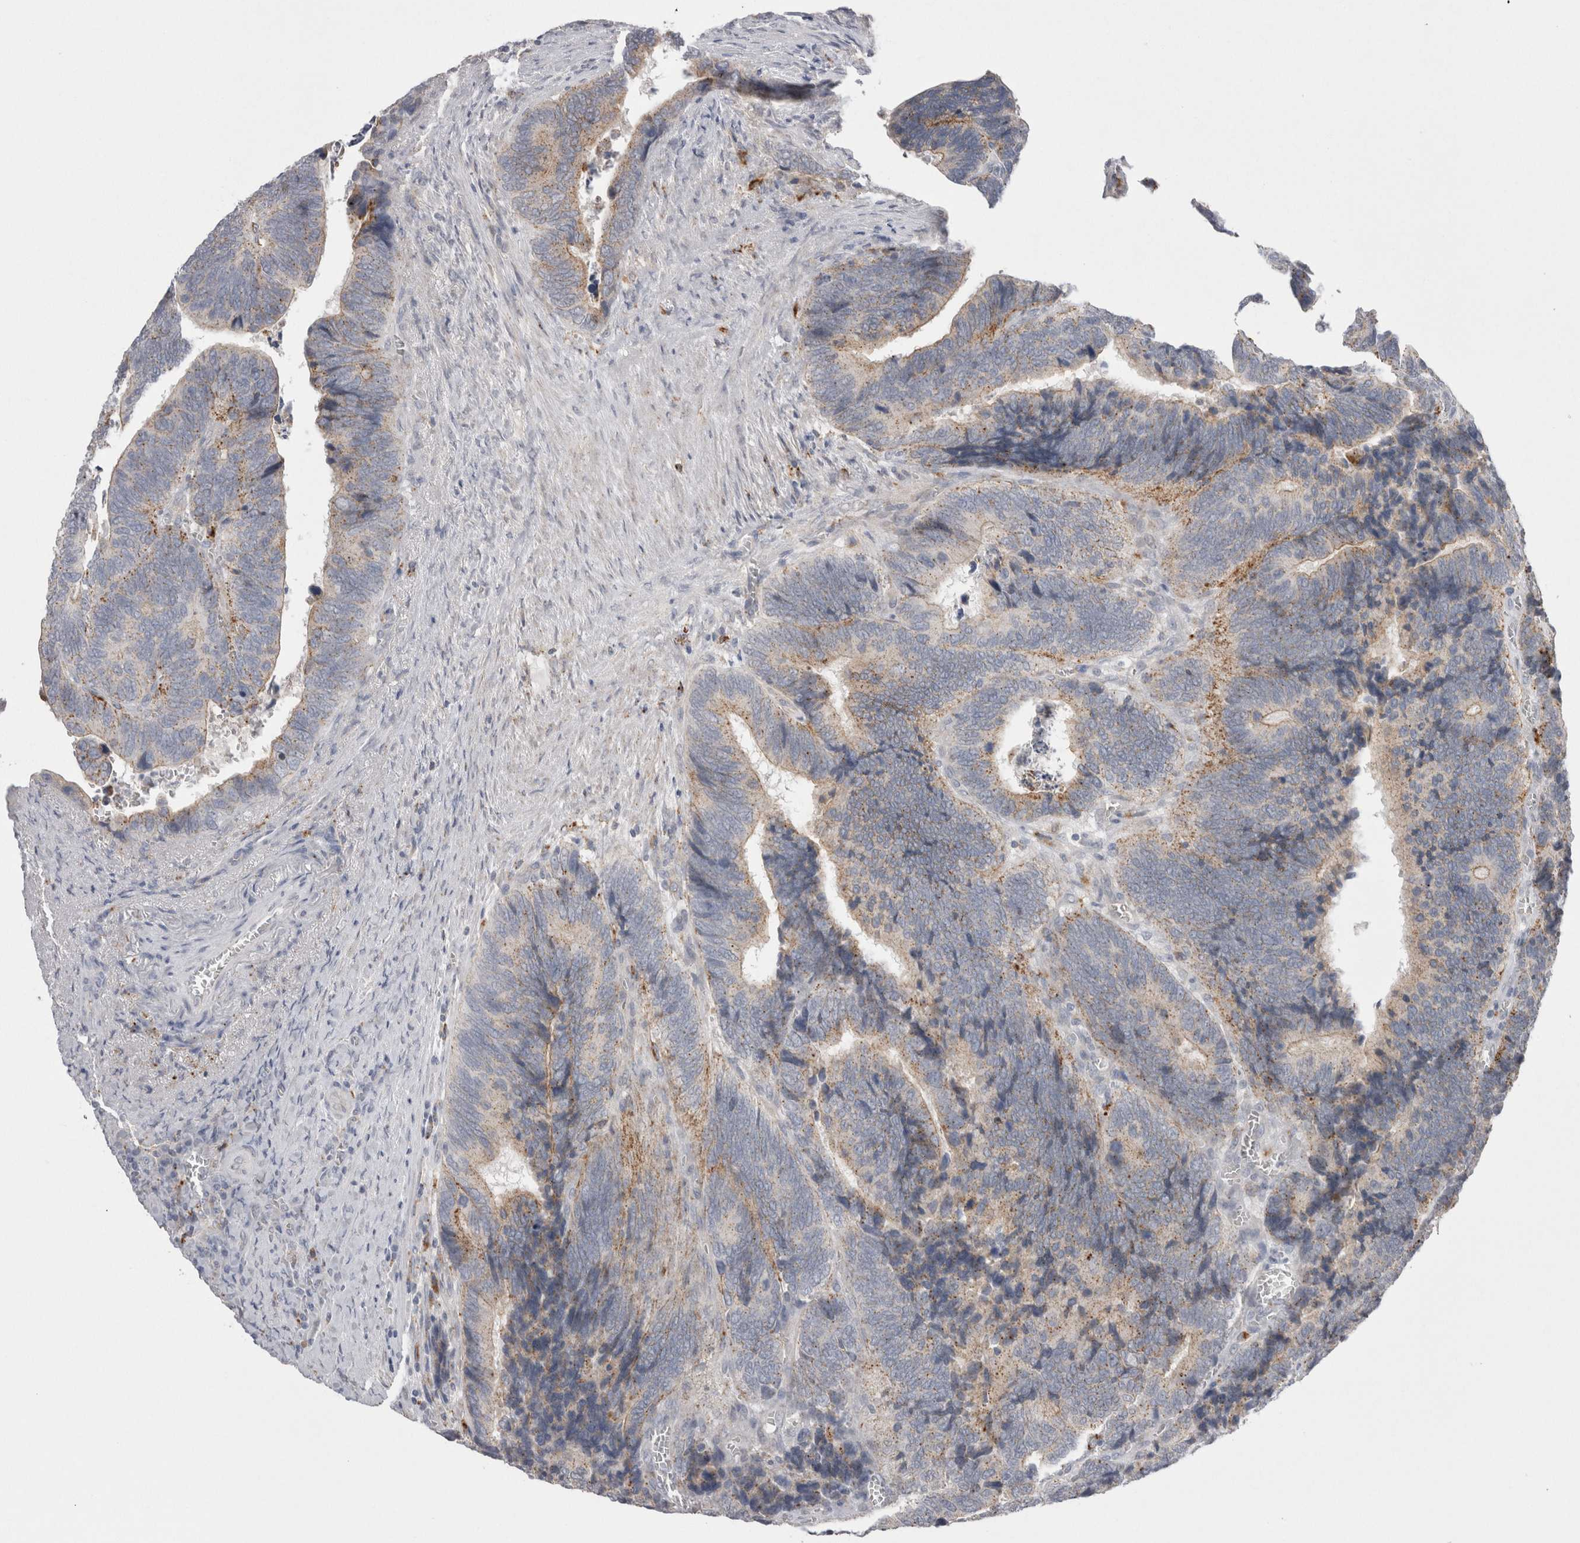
{"staining": {"intensity": "moderate", "quantity": "25%-75%", "location": "cytoplasmic/membranous"}, "tissue": "colorectal cancer", "cell_type": "Tumor cells", "image_type": "cancer", "snomed": [{"axis": "morphology", "description": "Adenocarcinoma, NOS"}, {"axis": "topography", "description": "Colon"}], "caption": "Tumor cells reveal medium levels of moderate cytoplasmic/membranous staining in approximately 25%-75% of cells in human colorectal cancer.", "gene": "EPDR1", "patient": {"sex": "male", "age": 72}}